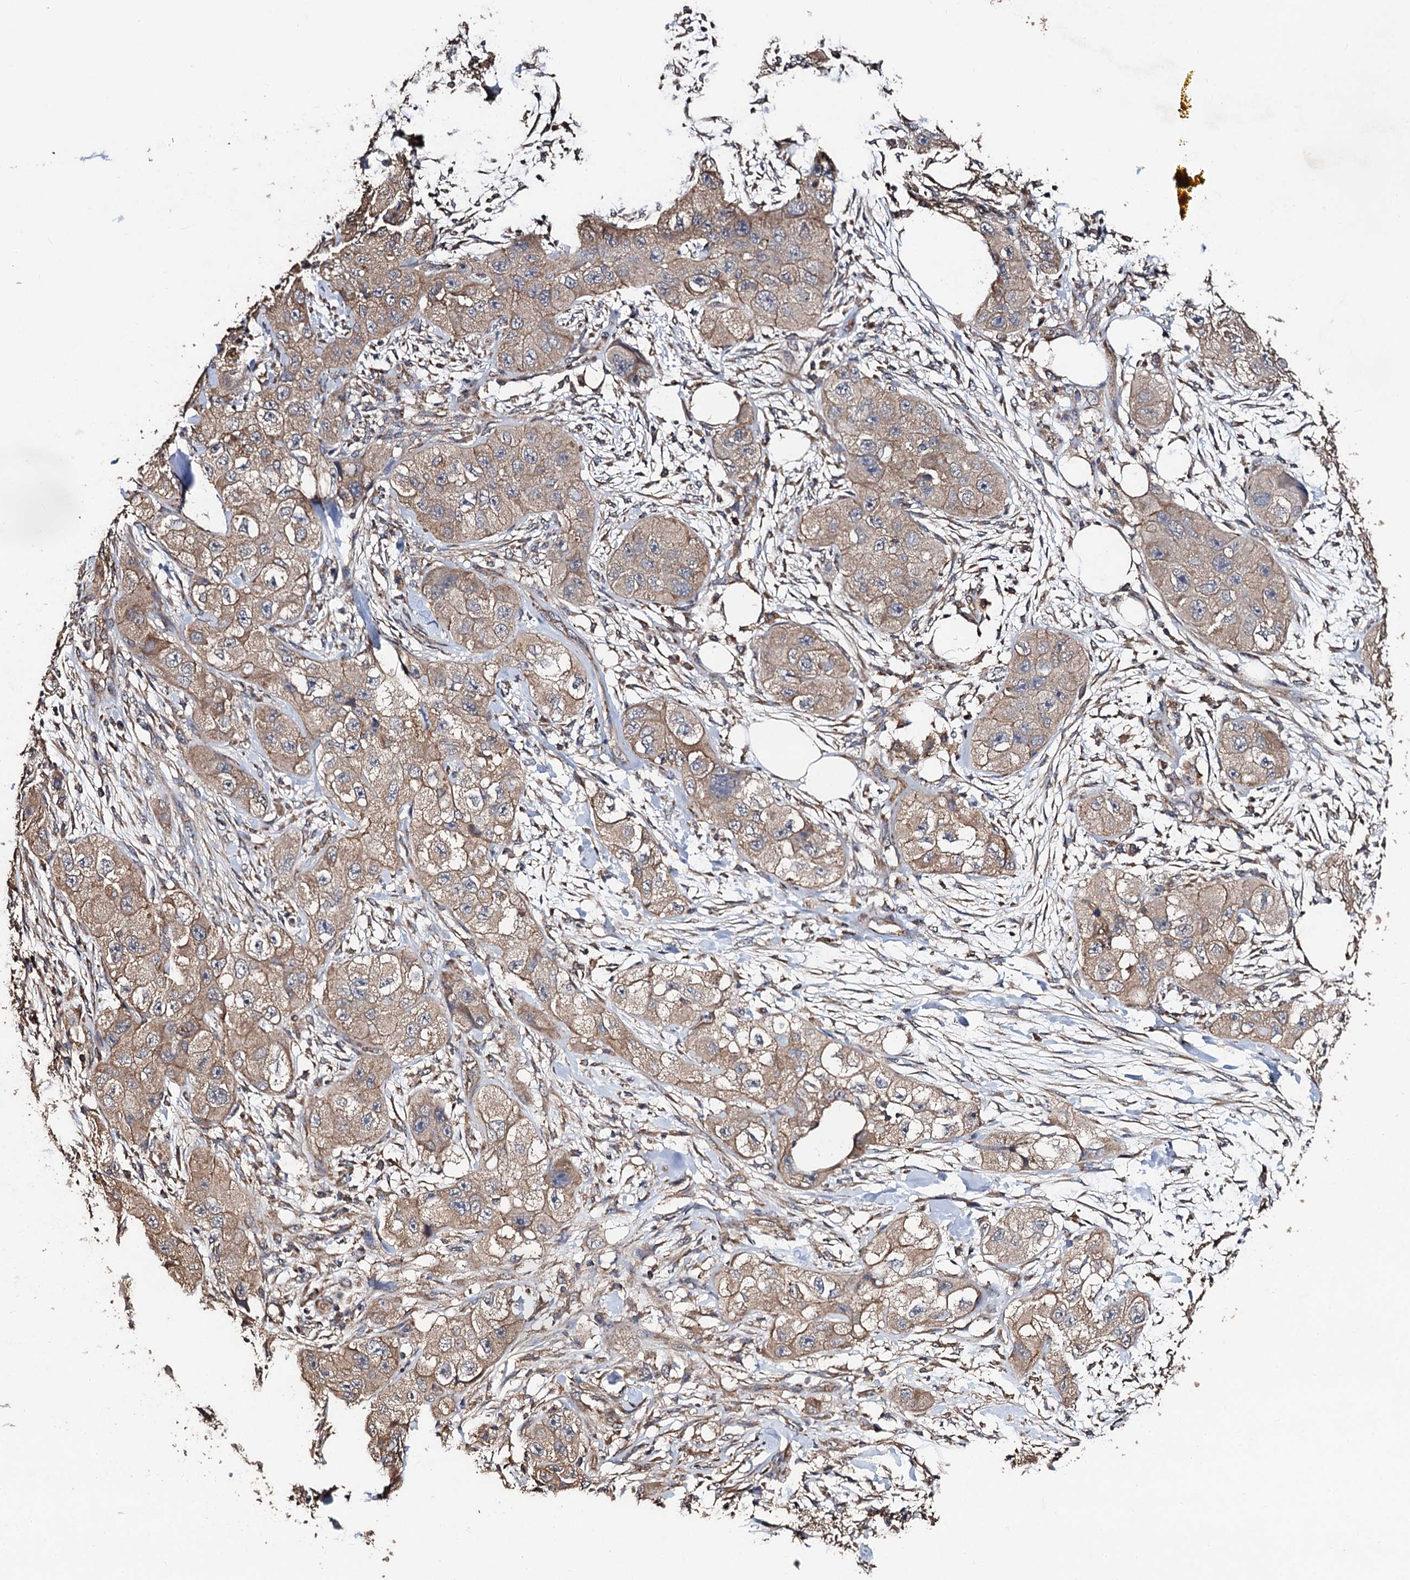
{"staining": {"intensity": "weak", "quantity": ">75%", "location": "cytoplasmic/membranous"}, "tissue": "skin cancer", "cell_type": "Tumor cells", "image_type": "cancer", "snomed": [{"axis": "morphology", "description": "Squamous cell carcinoma, NOS"}, {"axis": "topography", "description": "Skin"}, {"axis": "topography", "description": "Subcutis"}], "caption": "High-magnification brightfield microscopy of squamous cell carcinoma (skin) stained with DAB (brown) and counterstained with hematoxylin (blue). tumor cells exhibit weak cytoplasmic/membranous staining is present in about>75% of cells.", "gene": "PPTC7", "patient": {"sex": "male", "age": 73}}